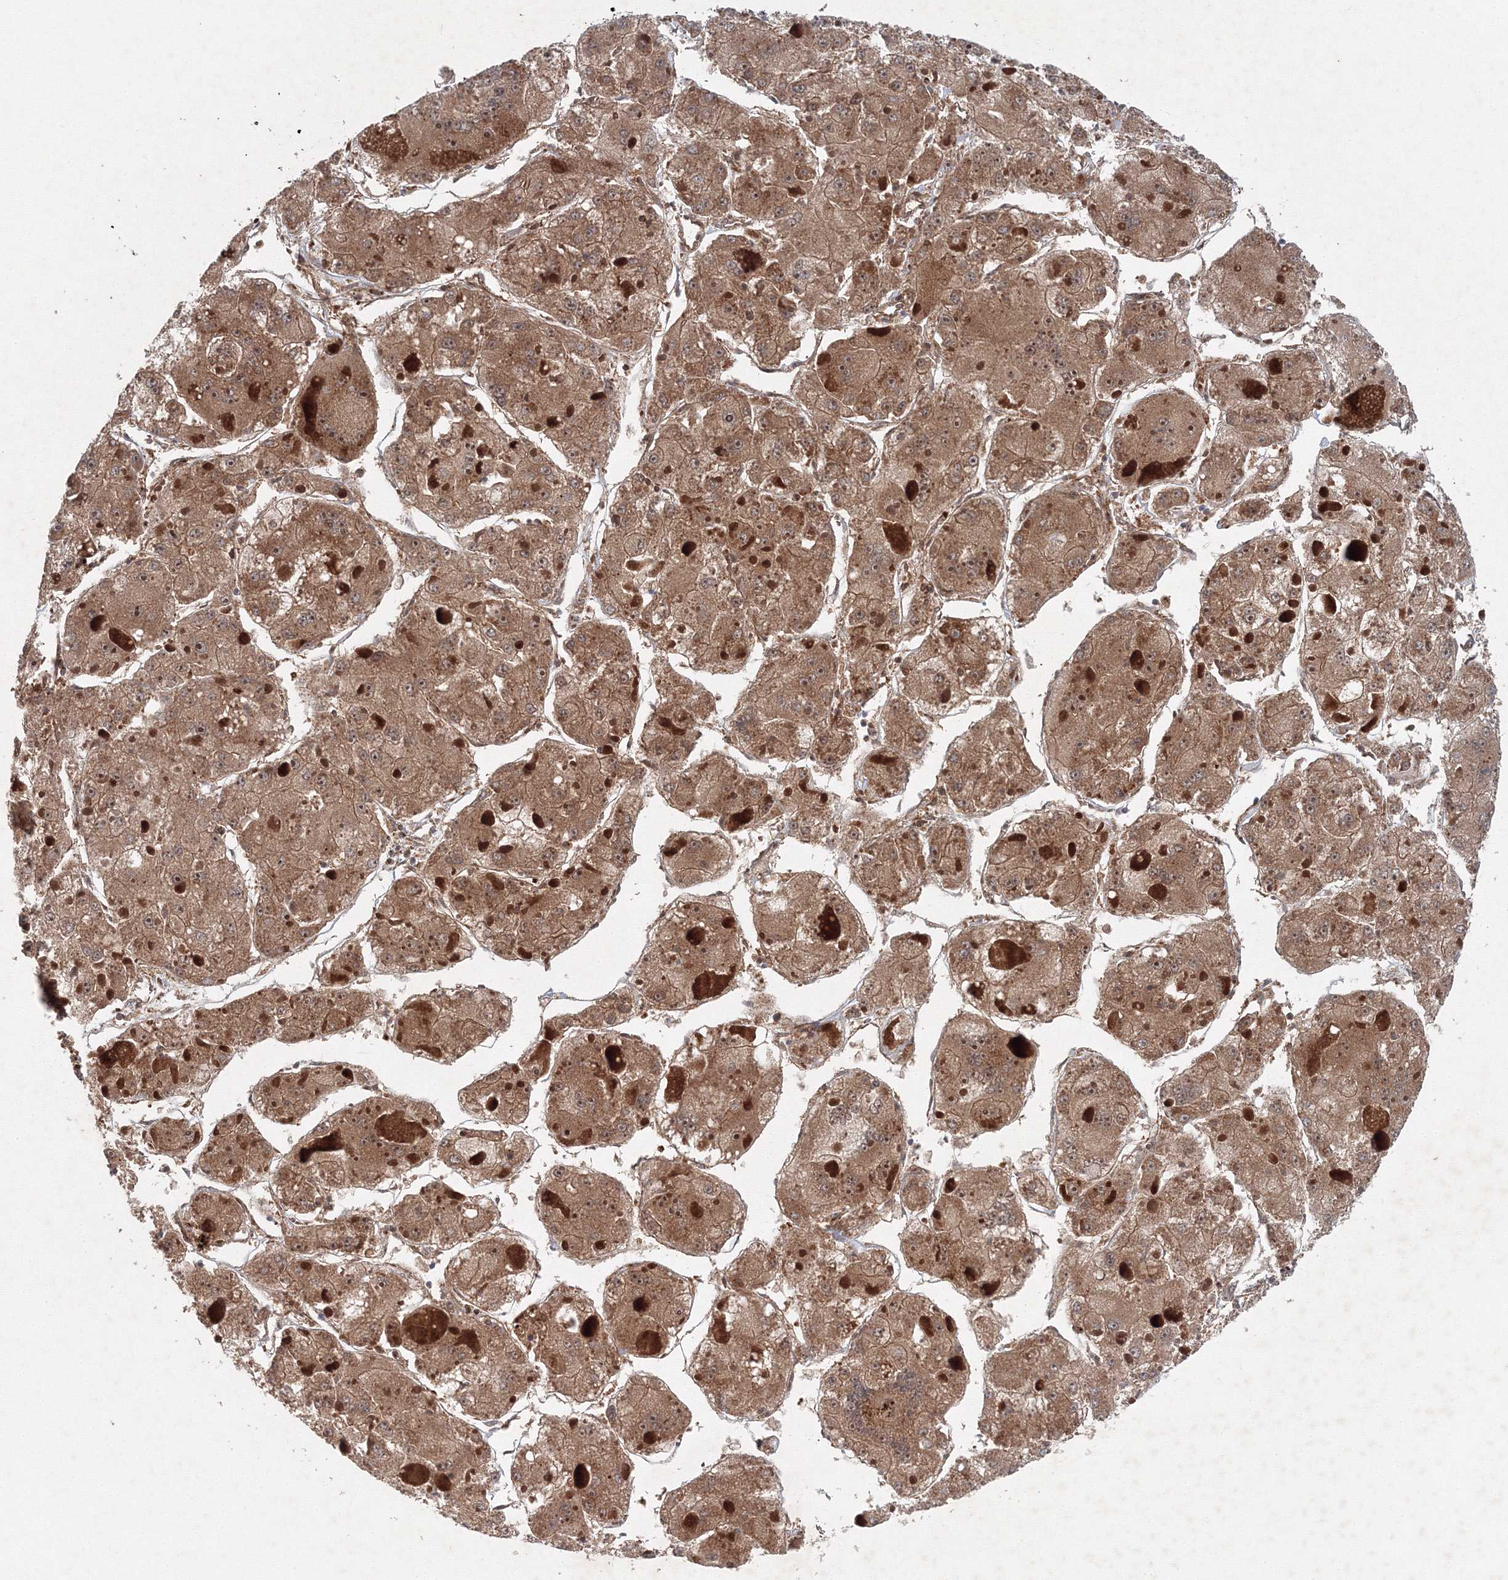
{"staining": {"intensity": "moderate", "quantity": ">75%", "location": "cytoplasmic/membranous,nuclear"}, "tissue": "liver cancer", "cell_type": "Tumor cells", "image_type": "cancer", "snomed": [{"axis": "morphology", "description": "Carcinoma, Hepatocellular, NOS"}, {"axis": "topography", "description": "Liver"}], "caption": "IHC of human hepatocellular carcinoma (liver) displays medium levels of moderate cytoplasmic/membranous and nuclear positivity in approximately >75% of tumor cells.", "gene": "WDR49", "patient": {"sex": "female", "age": 73}}